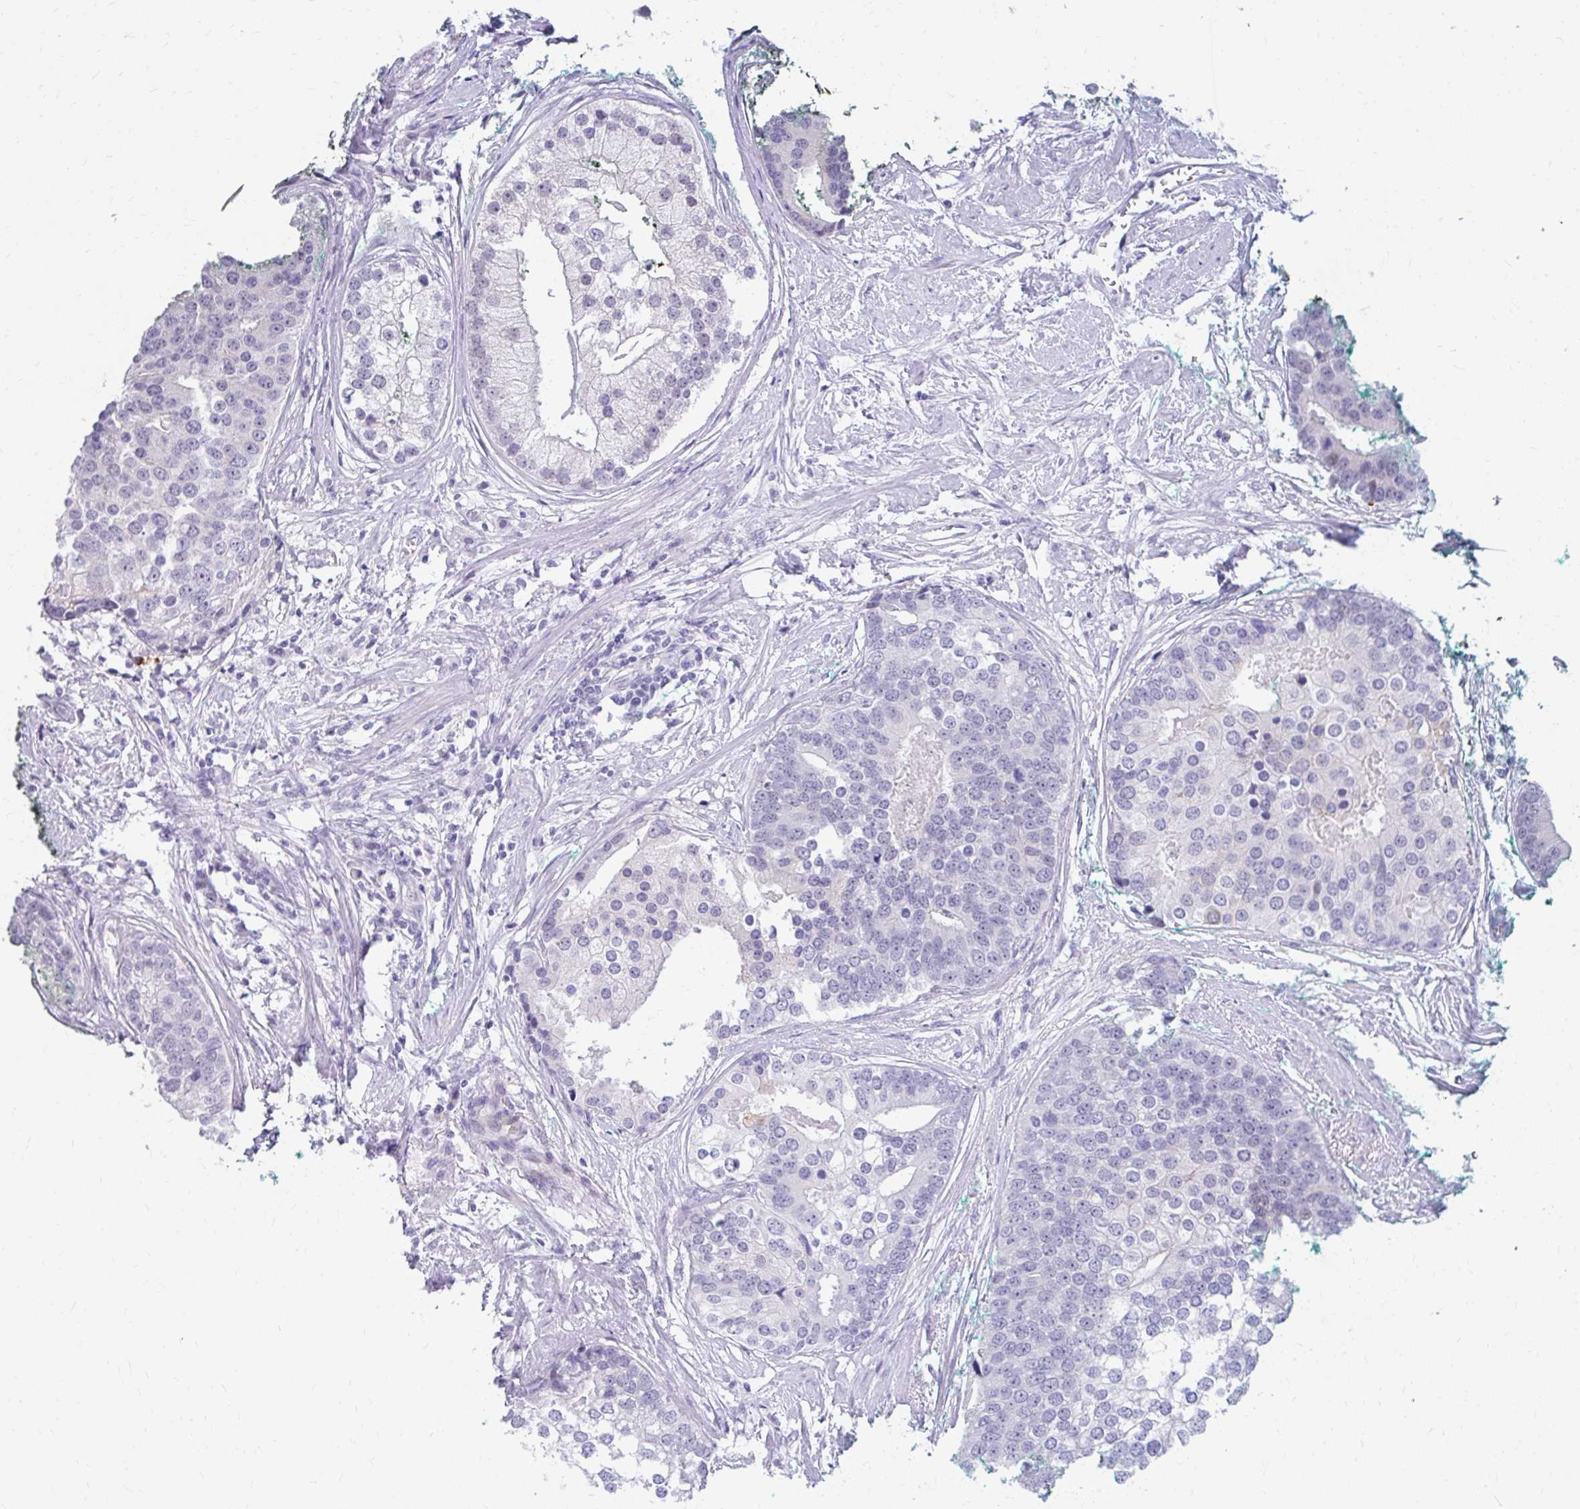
{"staining": {"intensity": "negative", "quantity": "none", "location": "none"}, "tissue": "prostate cancer", "cell_type": "Tumor cells", "image_type": "cancer", "snomed": [{"axis": "morphology", "description": "Adenocarcinoma, High grade"}, {"axis": "topography", "description": "Prostate"}], "caption": "A micrograph of prostate high-grade adenocarcinoma stained for a protein shows no brown staining in tumor cells.", "gene": "RGS16", "patient": {"sex": "male", "age": 62}}